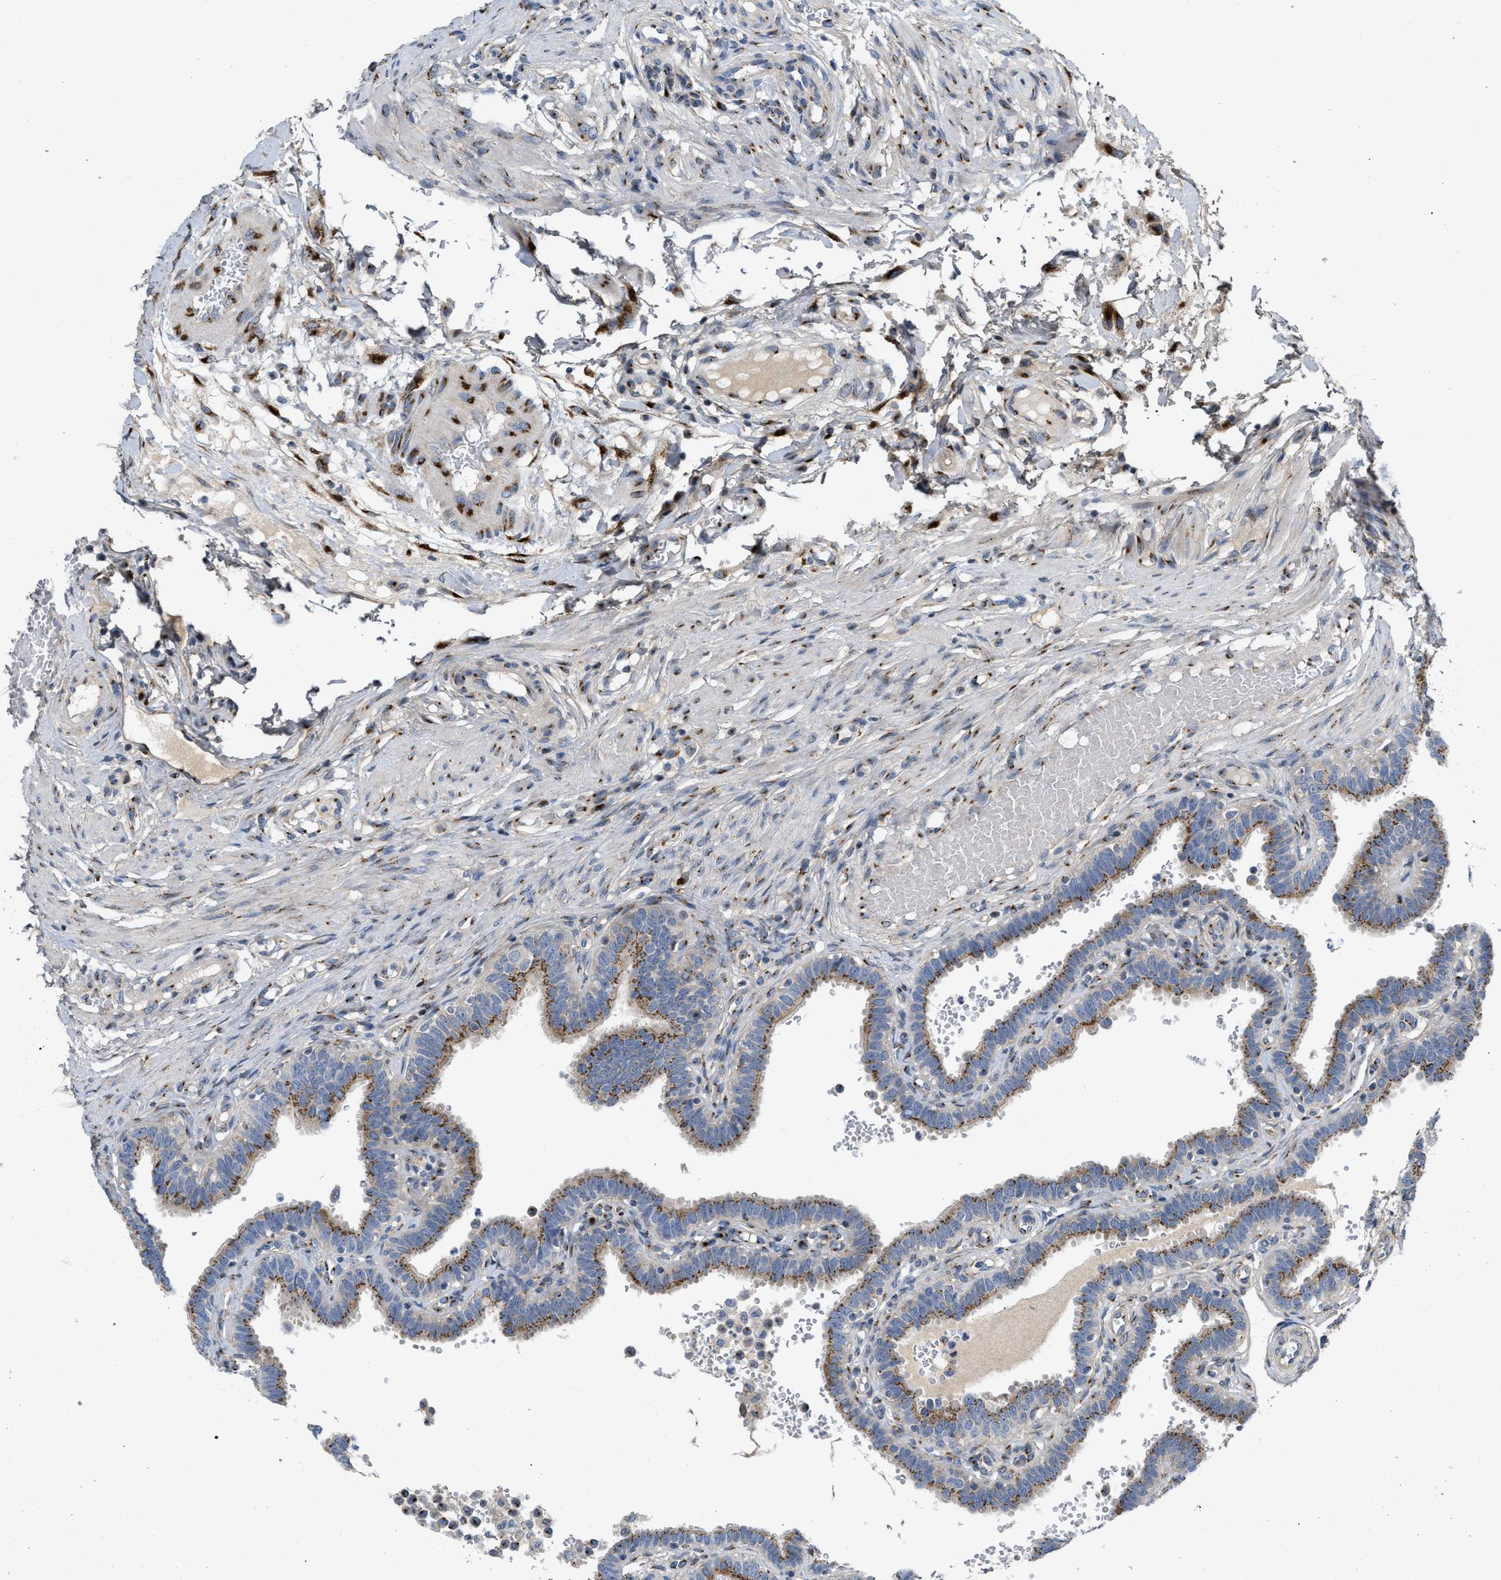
{"staining": {"intensity": "moderate", "quantity": ">75%", "location": "cytoplasmic/membranous"}, "tissue": "fallopian tube", "cell_type": "Glandular cells", "image_type": "normal", "snomed": [{"axis": "morphology", "description": "Normal tissue, NOS"}, {"axis": "topography", "description": "Fallopian tube"}, {"axis": "topography", "description": "Placenta"}], "caption": "Immunohistochemical staining of normal human fallopian tube demonstrates moderate cytoplasmic/membranous protein expression in about >75% of glandular cells.", "gene": "ZNF70", "patient": {"sex": "female", "age": 34}}